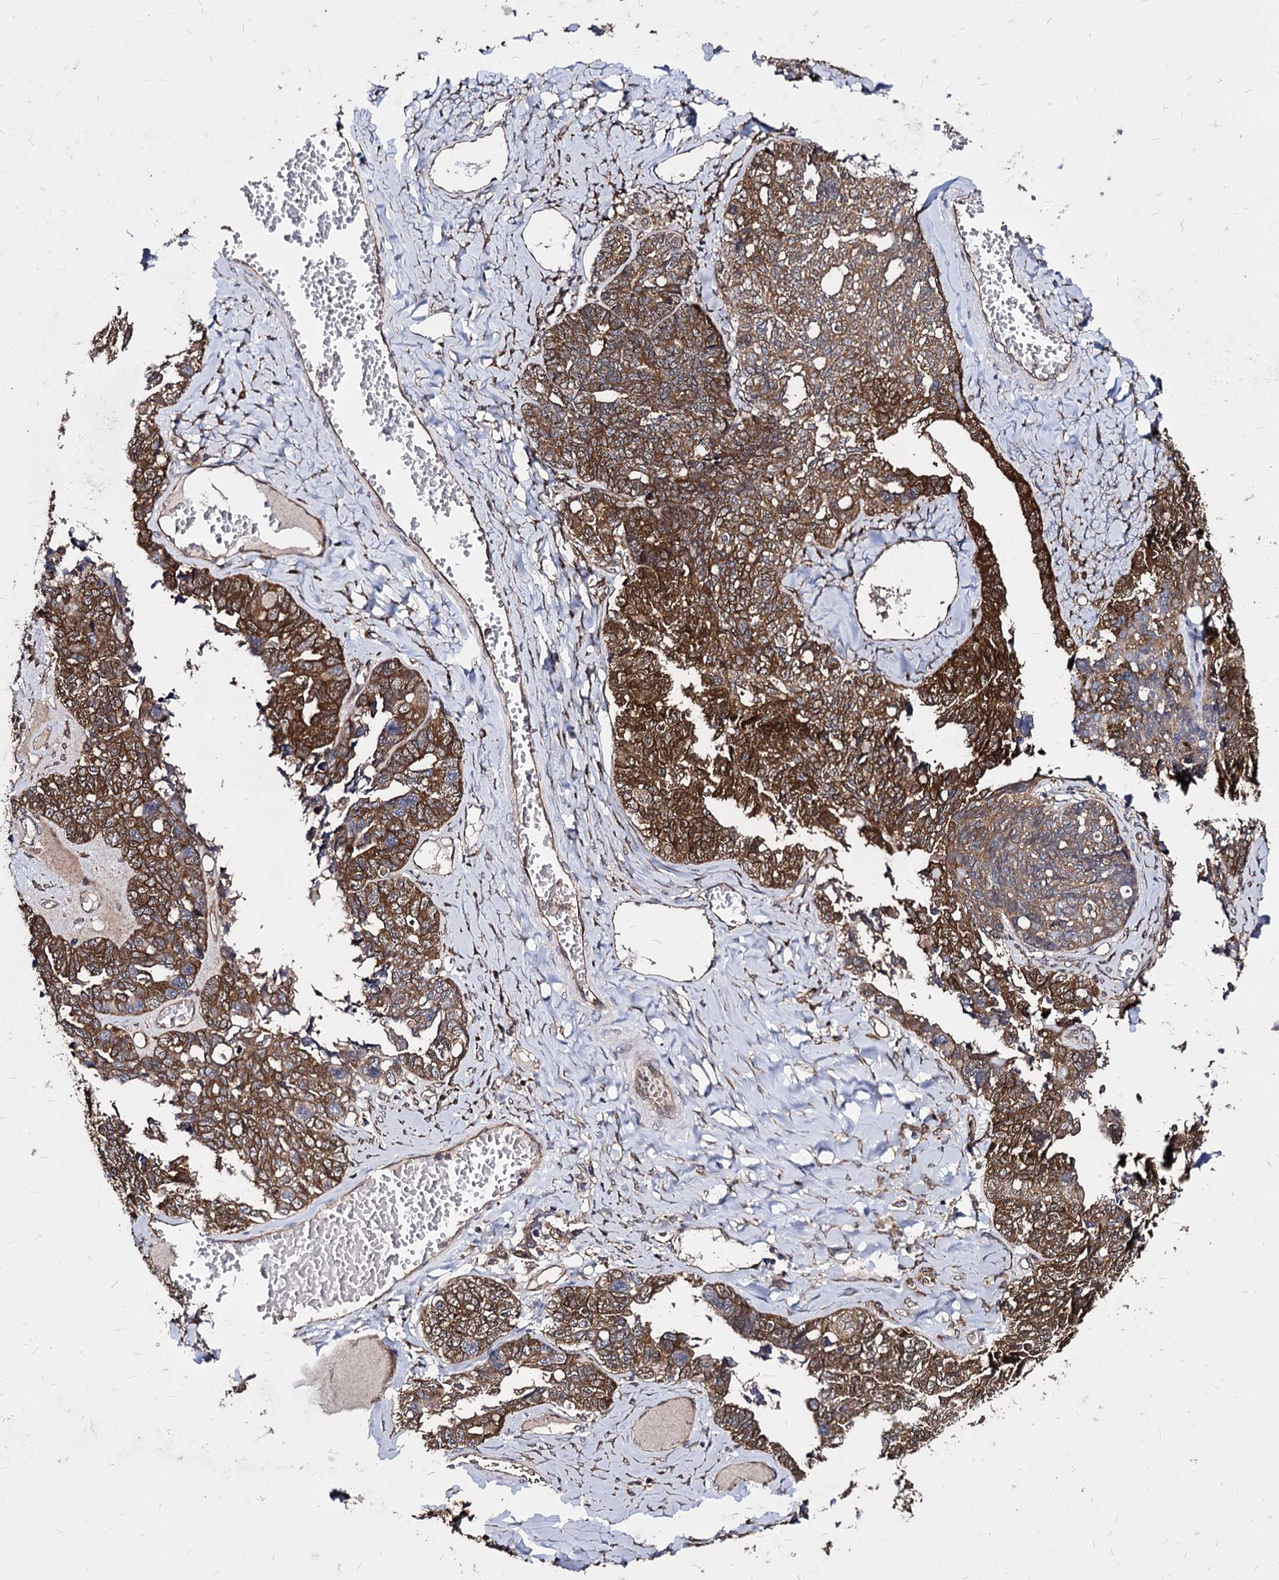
{"staining": {"intensity": "moderate", "quantity": ">75%", "location": "cytoplasmic/membranous"}, "tissue": "ovarian cancer", "cell_type": "Tumor cells", "image_type": "cancer", "snomed": [{"axis": "morphology", "description": "Cystadenocarcinoma, serous, NOS"}, {"axis": "topography", "description": "Ovary"}], "caption": "DAB (3,3'-diaminobenzidine) immunohistochemical staining of ovarian serous cystadenocarcinoma shows moderate cytoplasmic/membranous protein positivity in about >75% of tumor cells.", "gene": "NME1", "patient": {"sex": "female", "age": 79}}